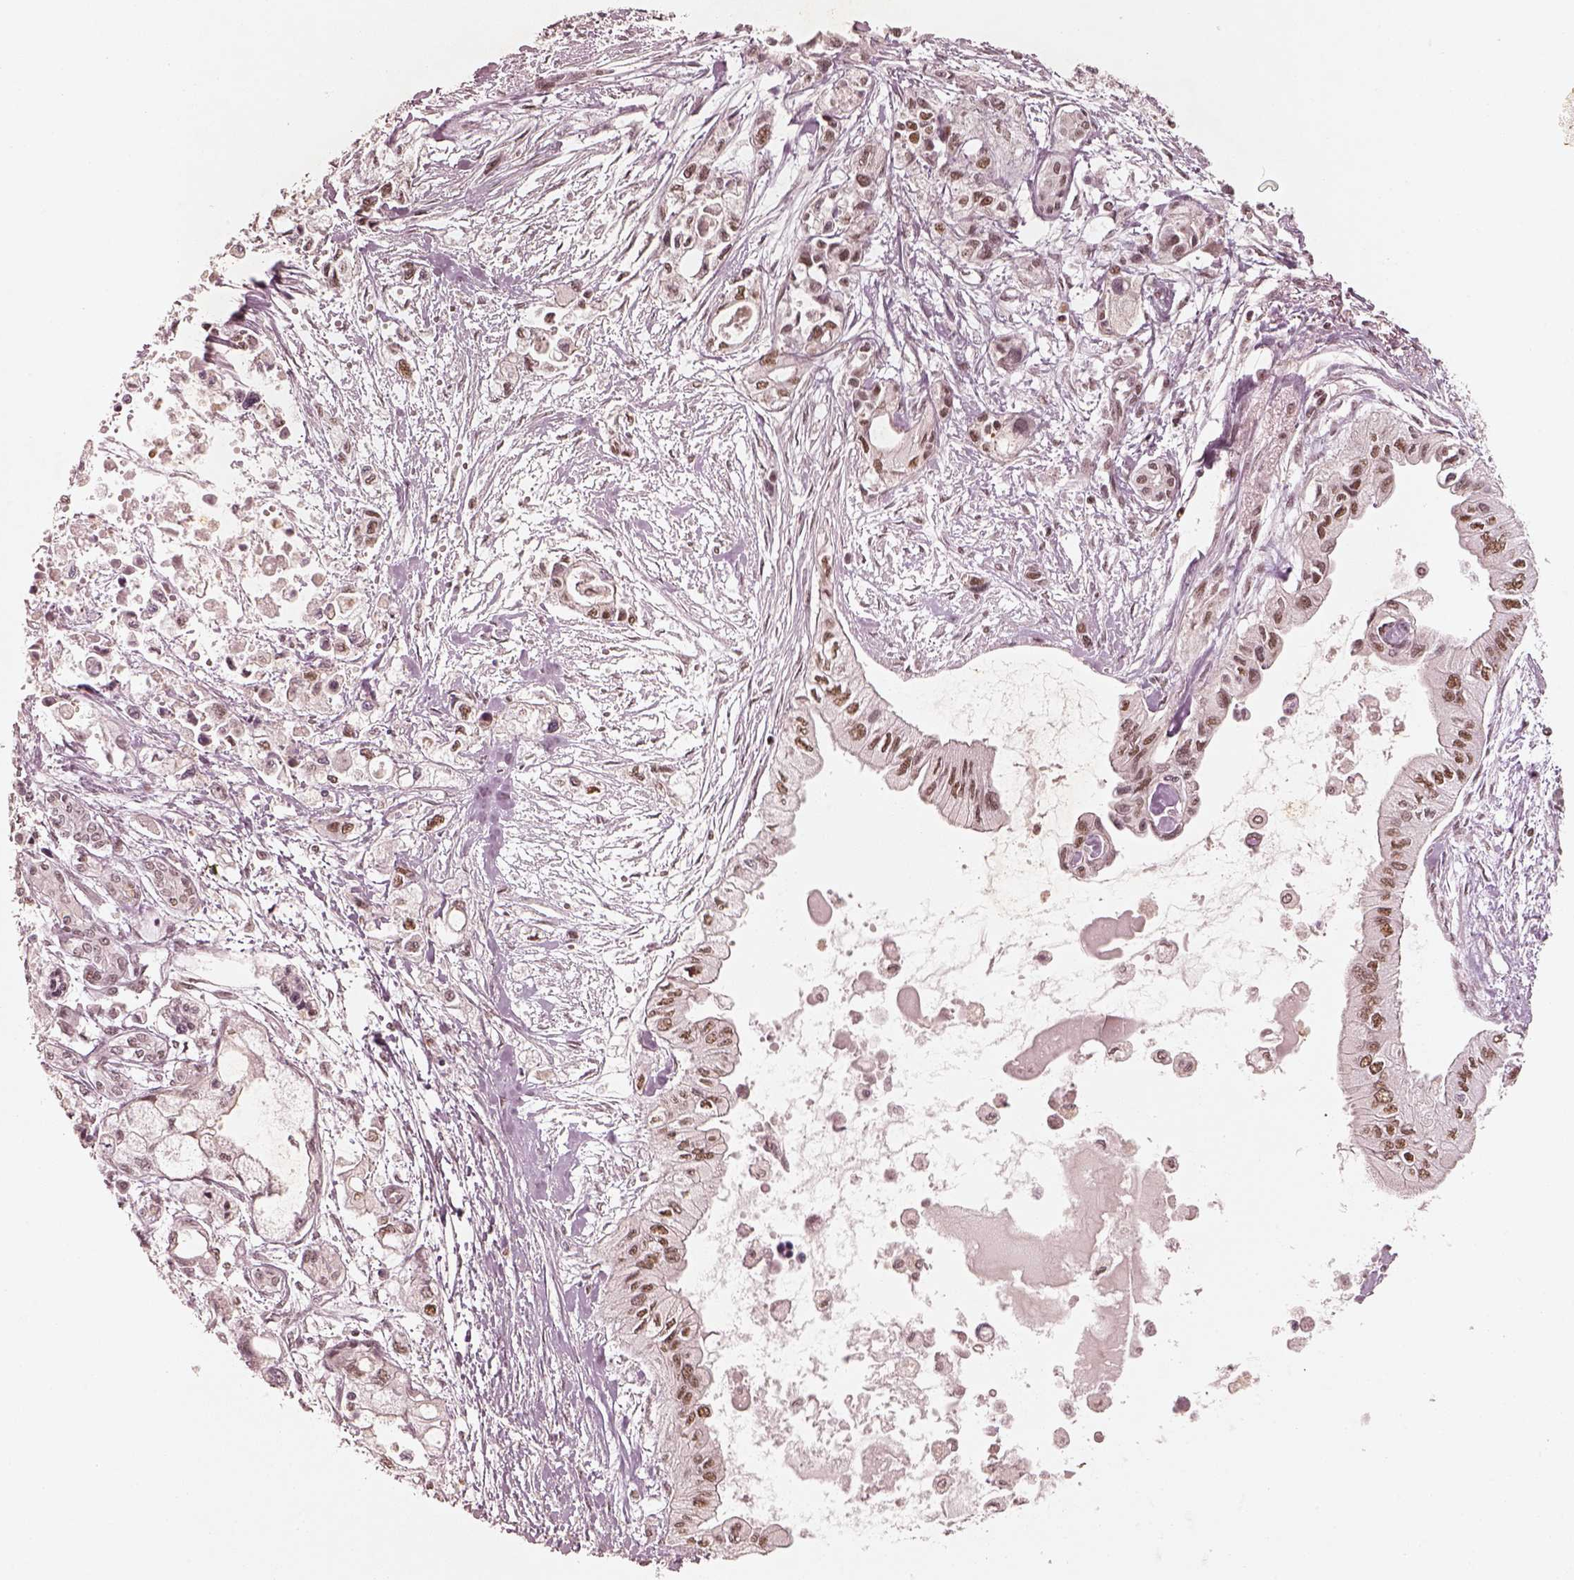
{"staining": {"intensity": "moderate", "quantity": "<25%", "location": "nuclear"}, "tissue": "pancreatic cancer", "cell_type": "Tumor cells", "image_type": "cancer", "snomed": [{"axis": "morphology", "description": "Adenocarcinoma, NOS"}, {"axis": "topography", "description": "Pancreas"}], "caption": "A low amount of moderate nuclear expression is present in approximately <25% of tumor cells in pancreatic adenocarcinoma tissue. The staining was performed using DAB (3,3'-diaminobenzidine), with brown indicating positive protein expression. Nuclei are stained blue with hematoxylin.", "gene": "GMEB2", "patient": {"sex": "female", "age": 61}}